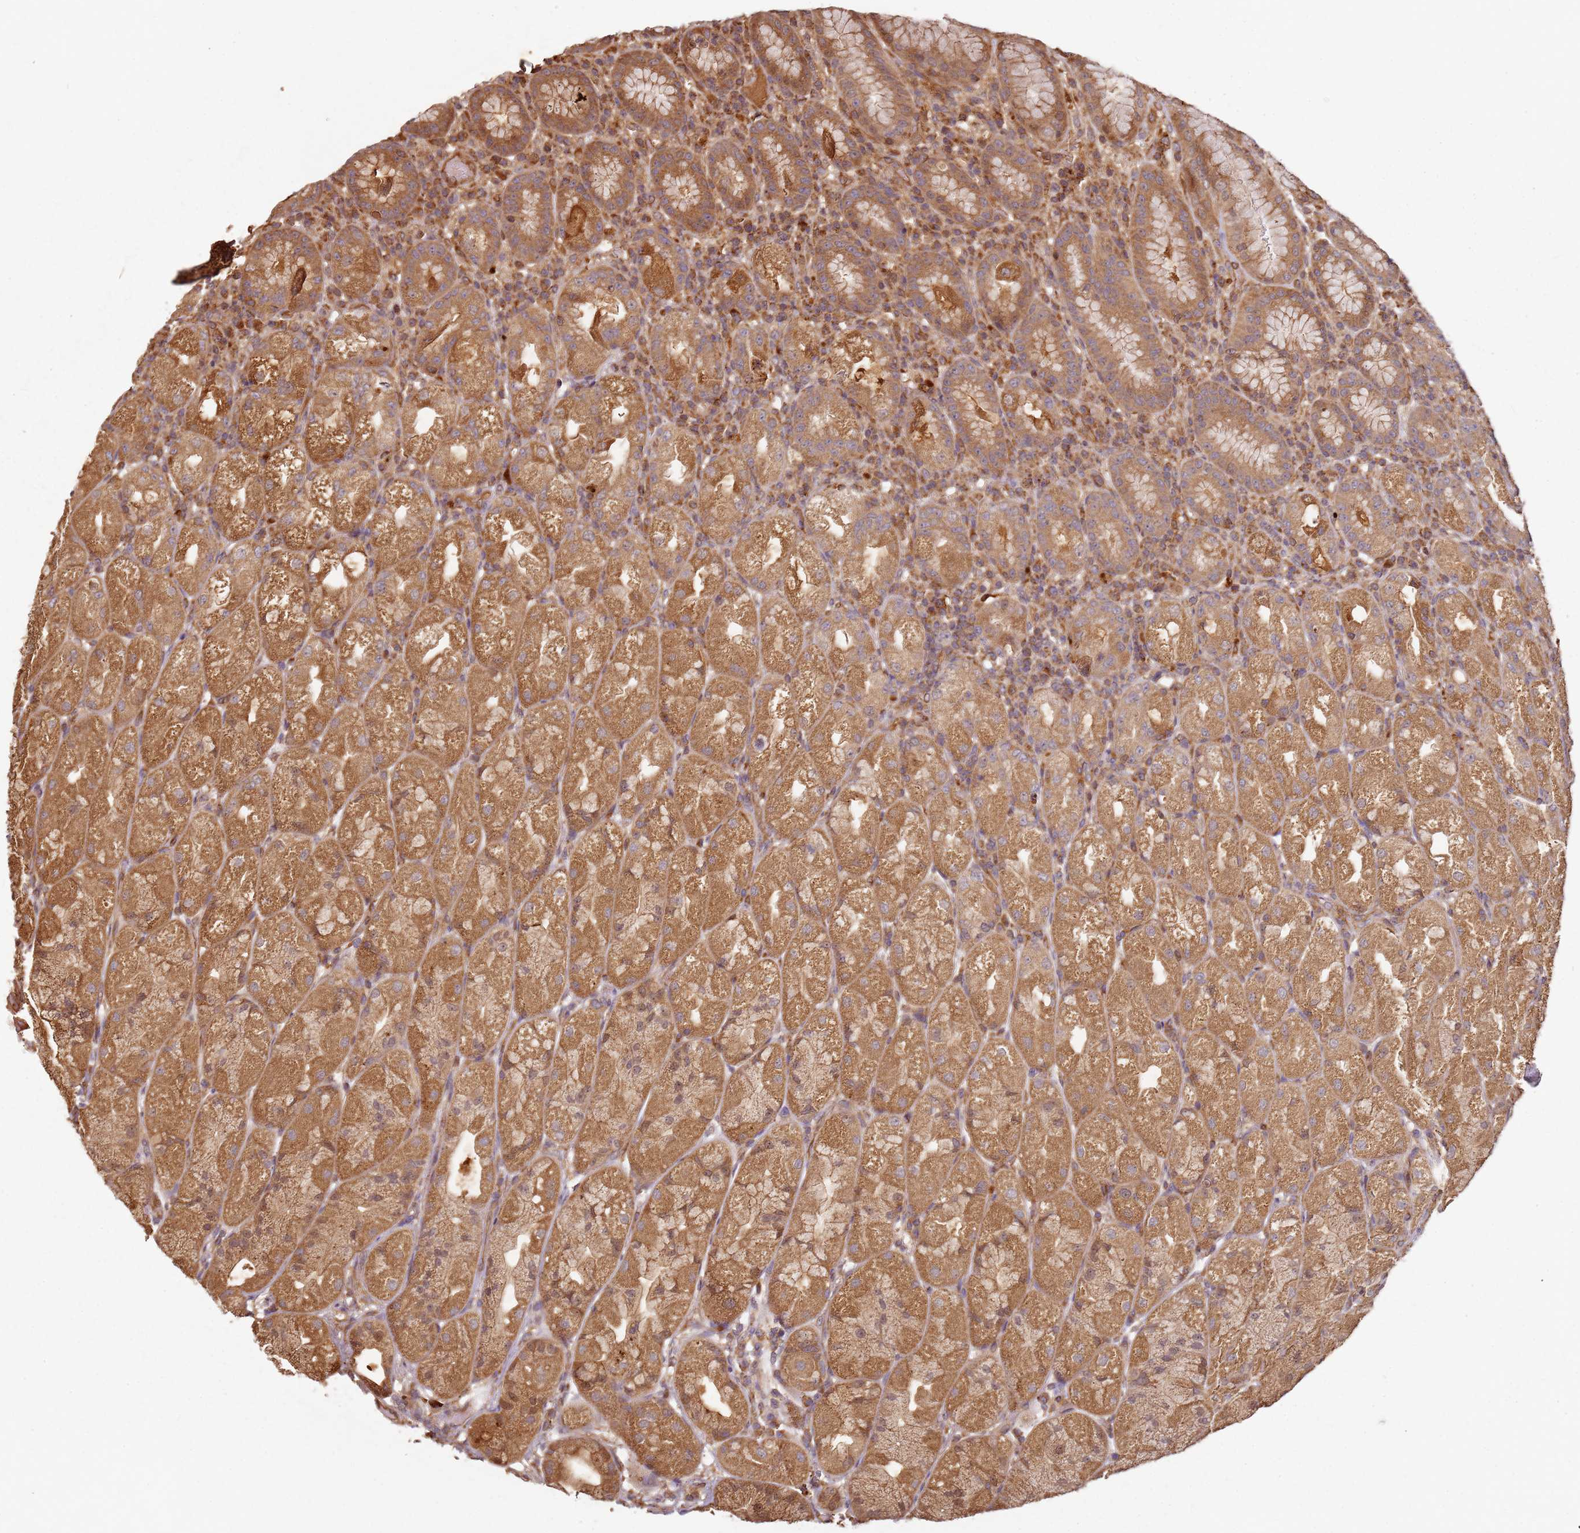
{"staining": {"intensity": "strong", "quantity": ">75%", "location": "cytoplasmic/membranous"}, "tissue": "stomach", "cell_type": "Glandular cells", "image_type": "normal", "snomed": [{"axis": "morphology", "description": "Normal tissue, NOS"}, {"axis": "topography", "description": "Stomach, upper"}], "caption": "Immunohistochemistry micrograph of benign stomach: stomach stained using IHC exhibits high levels of strong protein expression localized specifically in the cytoplasmic/membranous of glandular cells, appearing as a cytoplasmic/membranous brown color.", "gene": "SCGB2B2", "patient": {"sex": "male", "age": 52}}